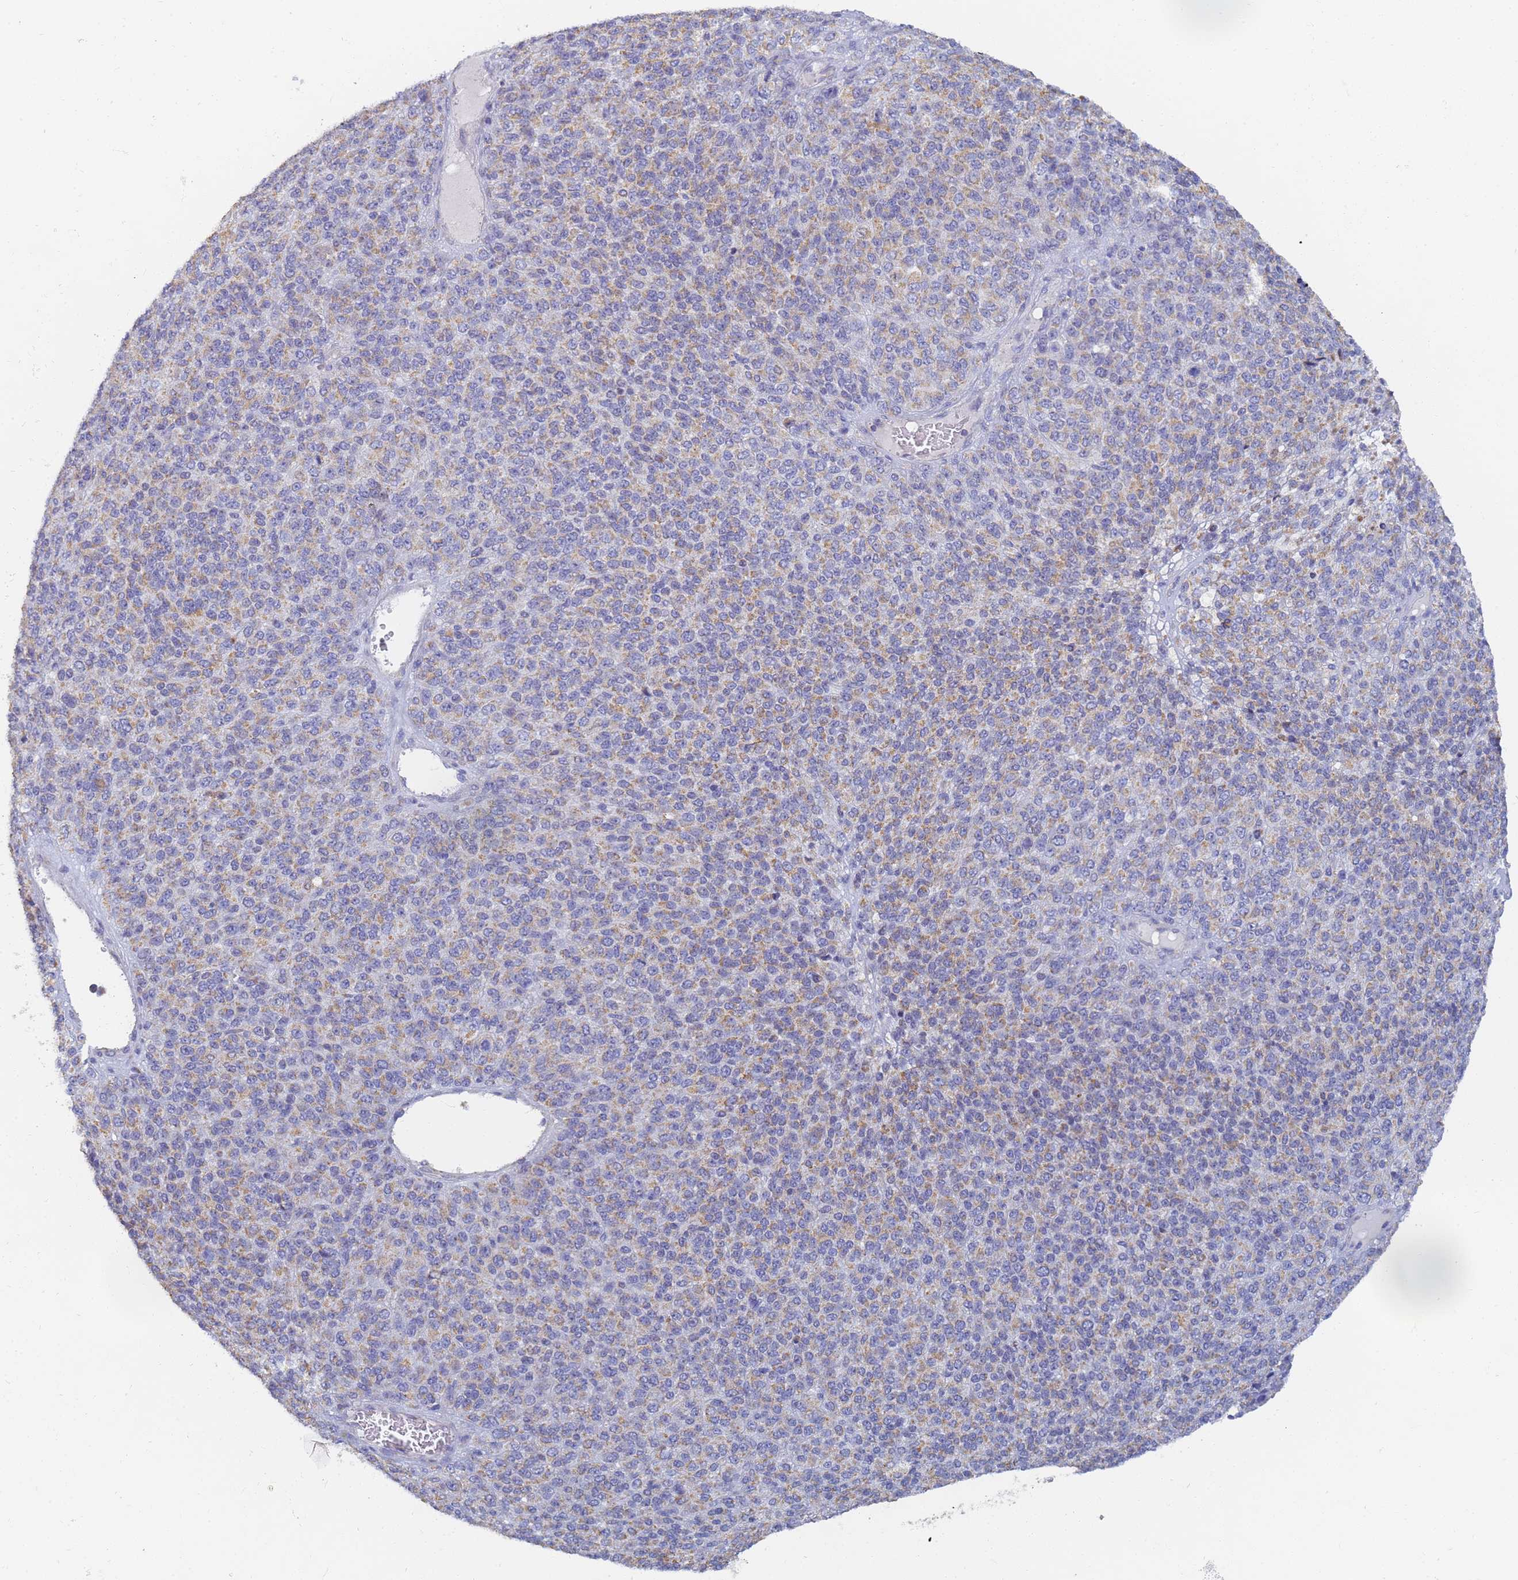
{"staining": {"intensity": "moderate", "quantity": "25%-75%", "location": "cytoplasmic/membranous"}, "tissue": "melanoma", "cell_type": "Tumor cells", "image_type": "cancer", "snomed": [{"axis": "morphology", "description": "Malignant melanoma, Metastatic site"}, {"axis": "topography", "description": "Brain"}], "caption": "Tumor cells demonstrate moderate cytoplasmic/membranous positivity in about 25%-75% of cells in malignant melanoma (metastatic site). The staining is performed using DAB brown chromogen to label protein expression. The nuclei are counter-stained blue using hematoxylin.", "gene": "UTP23", "patient": {"sex": "female", "age": 56}}